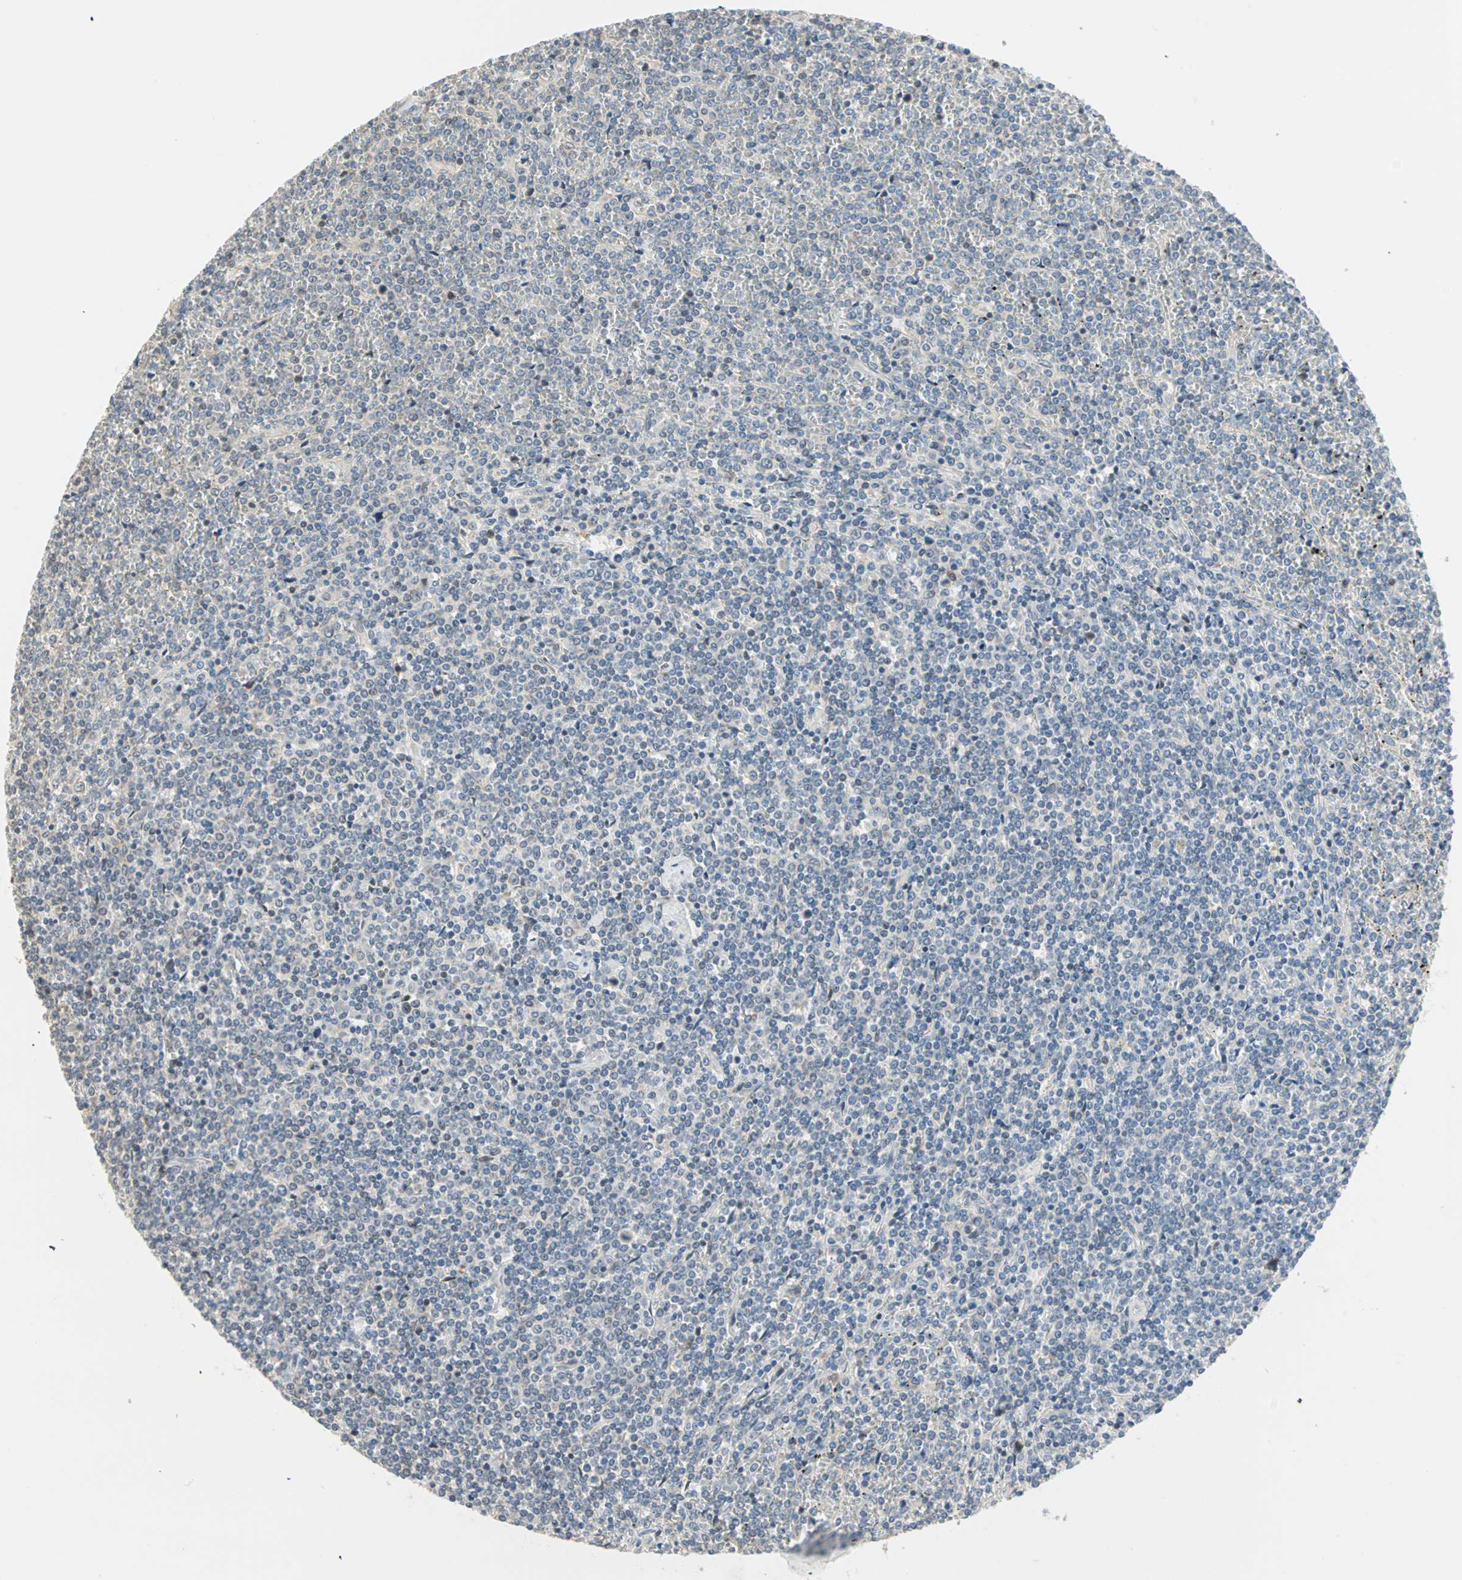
{"staining": {"intensity": "negative", "quantity": "none", "location": "none"}, "tissue": "lymphoma", "cell_type": "Tumor cells", "image_type": "cancer", "snomed": [{"axis": "morphology", "description": "Malignant lymphoma, non-Hodgkin's type, Low grade"}, {"axis": "topography", "description": "Spleen"}], "caption": "Protein analysis of malignant lymphoma, non-Hodgkin's type (low-grade) displays no significant positivity in tumor cells.", "gene": "SAR1A", "patient": {"sex": "female", "age": 19}}